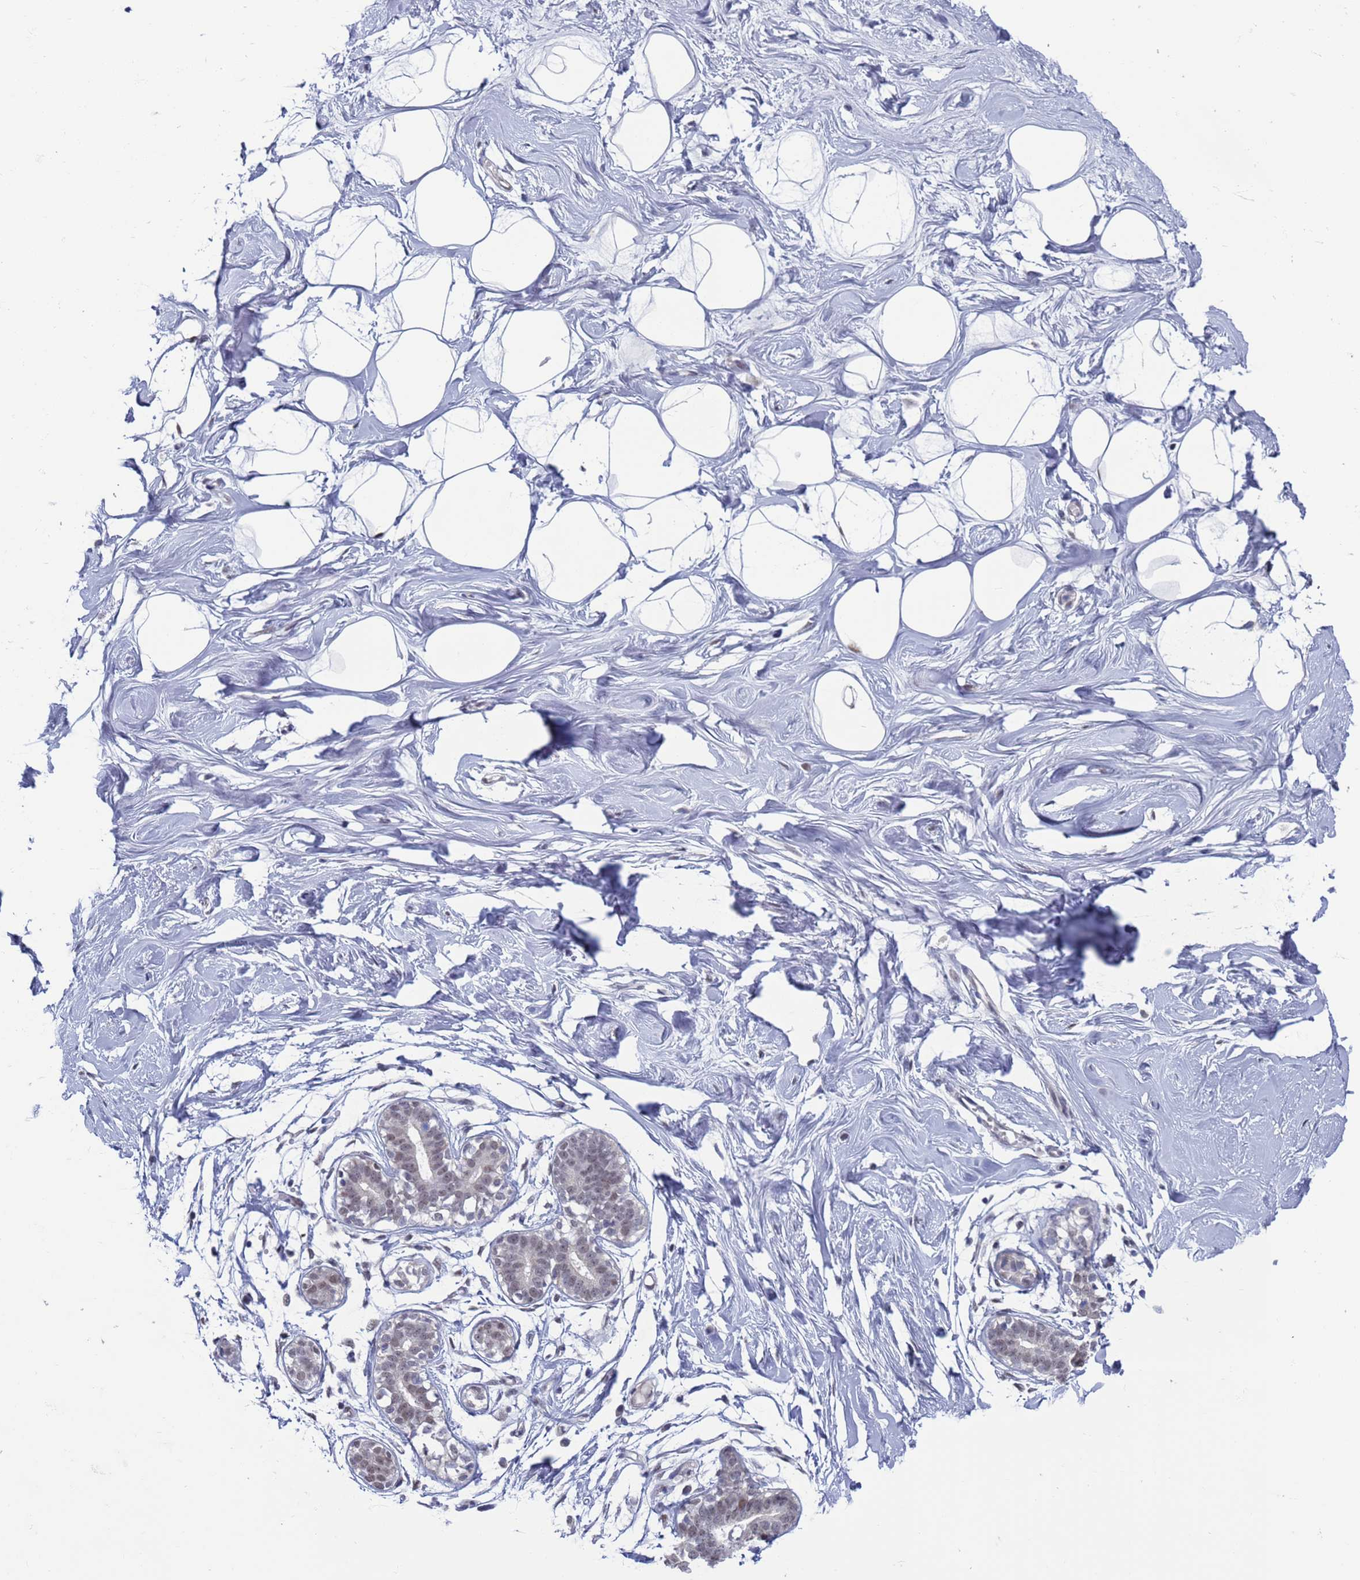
{"staining": {"intensity": "weak", "quantity": "<25%", "location": "cytoplasmic/membranous,nuclear"}, "tissue": "breast", "cell_type": "Adipocytes", "image_type": "normal", "snomed": [{"axis": "morphology", "description": "Normal tissue, NOS"}, {"axis": "morphology", "description": "Adenoma, NOS"}, {"axis": "topography", "description": "Breast"}], "caption": "A high-resolution photomicrograph shows IHC staining of unremarkable breast, which demonstrates no significant staining in adipocytes.", "gene": "SAE1", "patient": {"sex": "female", "age": 23}}